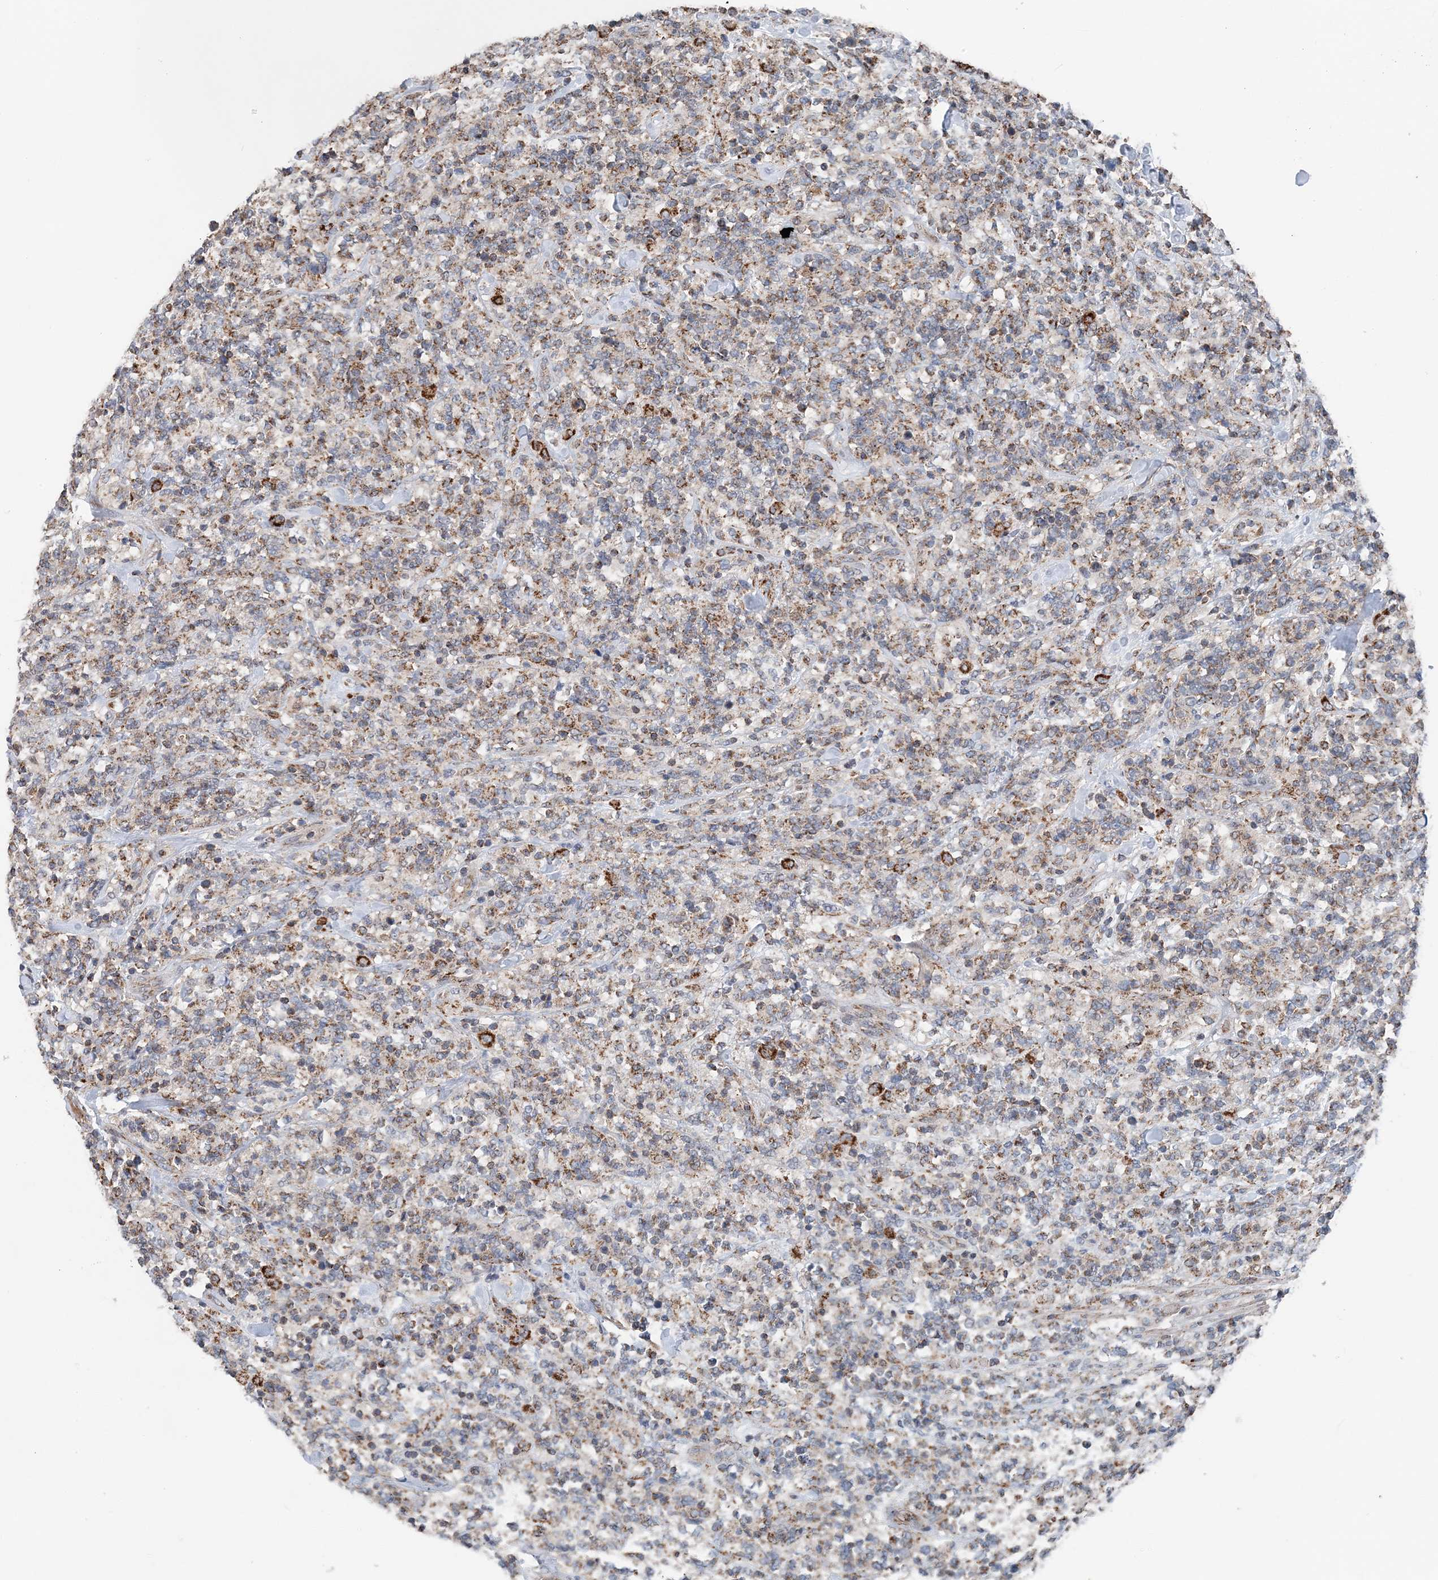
{"staining": {"intensity": "moderate", "quantity": "<25%", "location": "cytoplasmic/membranous"}, "tissue": "lymphoma", "cell_type": "Tumor cells", "image_type": "cancer", "snomed": [{"axis": "morphology", "description": "Malignant lymphoma, non-Hodgkin's type, High grade"}, {"axis": "topography", "description": "Soft tissue"}], "caption": "IHC image of lymphoma stained for a protein (brown), which exhibits low levels of moderate cytoplasmic/membranous staining in about <25% of tumor cells.", "gene": "SPRY2", "patient": {"sex": "male", "age": 18}}